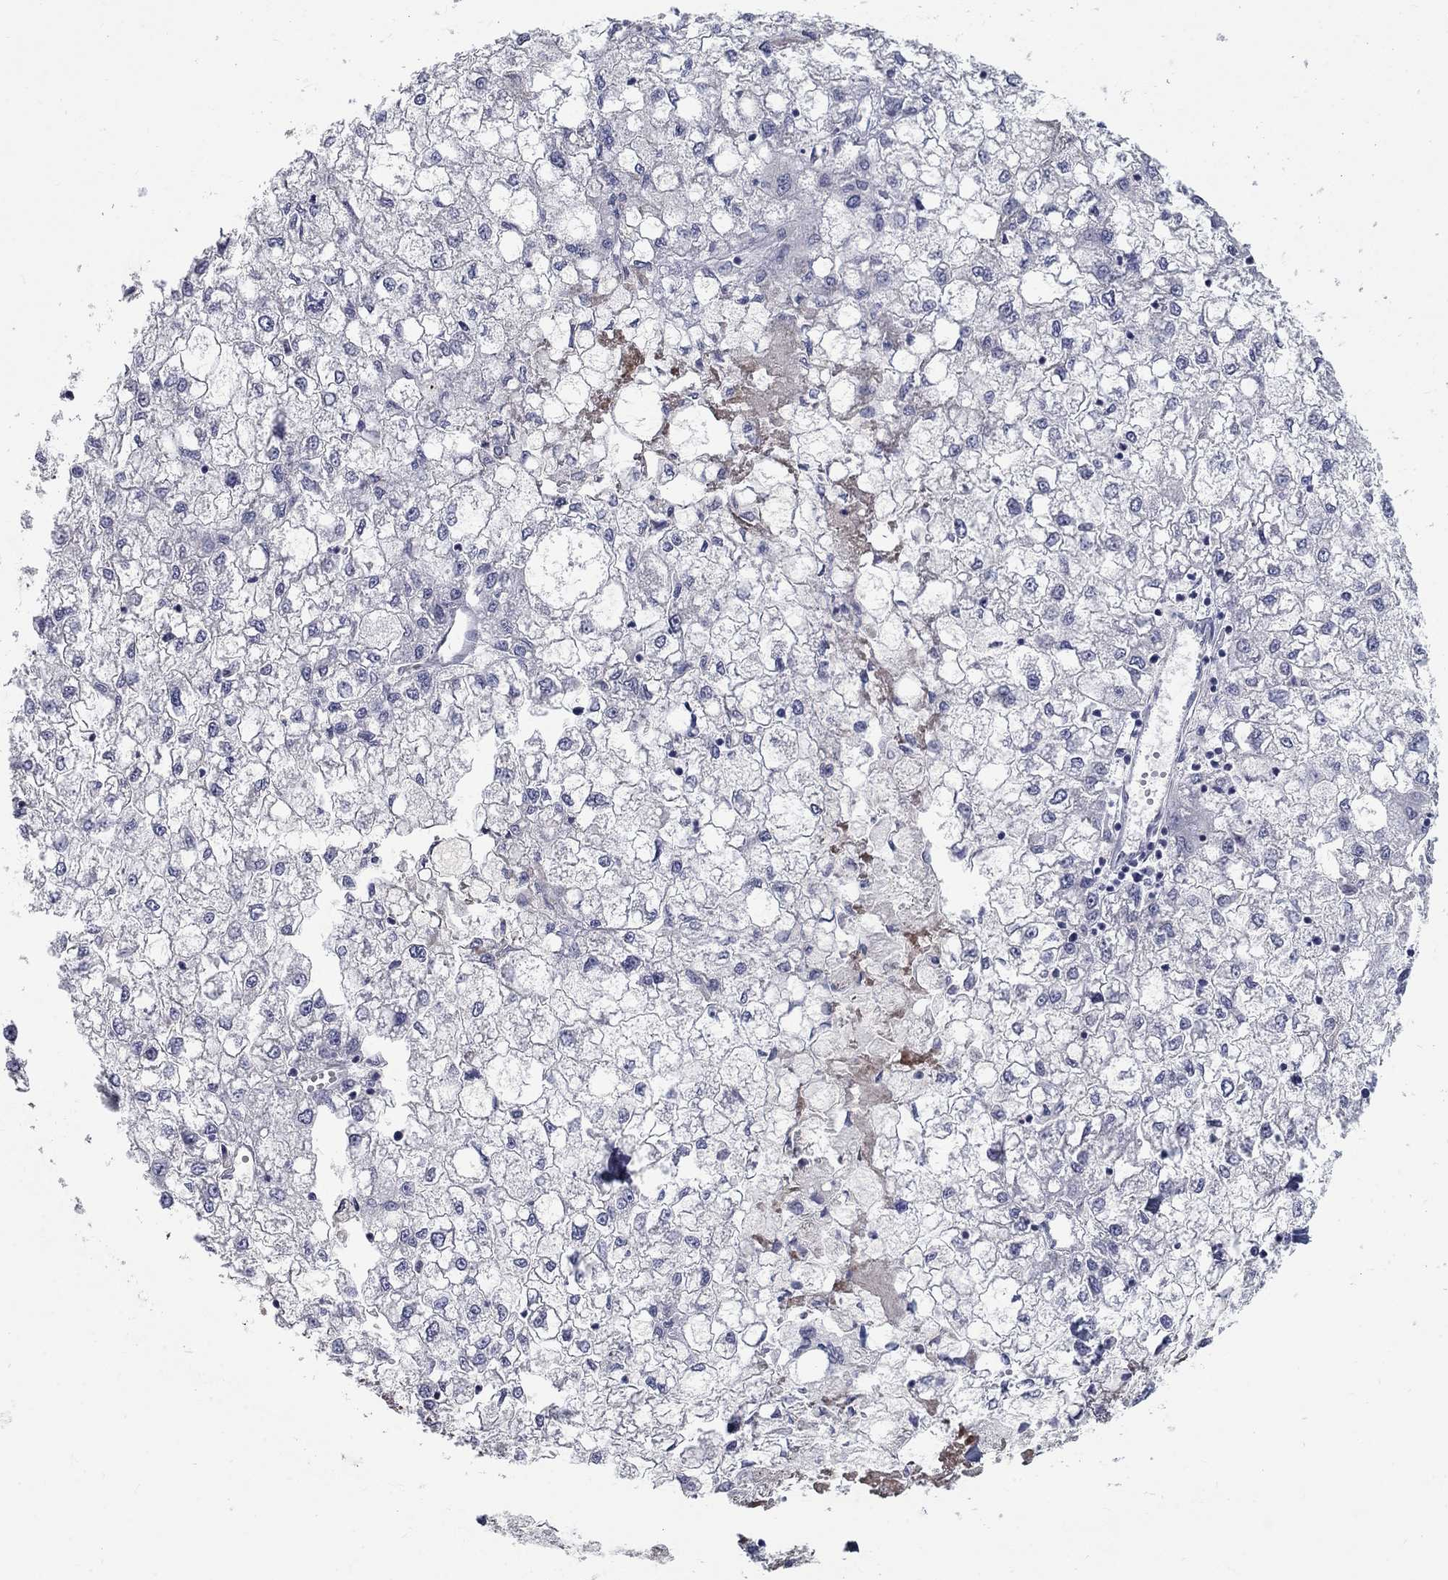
{"staining": {"intensity": "negative", "quantity": "none", "location": "none"}, "tissue": "liver cancer", "cell_type": "Tumor cells", "image_type": "cancer", "snomed": [{"axis": "morphology", "description": "Carcinoma, Hepatocellular, NOS"}, {"axis": "topography", "description": "Liver"}], "caption": "Tumor cells show no significant positivity in hepatocellular carcinoma (liver).", "gene": "PTH1R", "patient": {"sex": "male", "age": 40}}